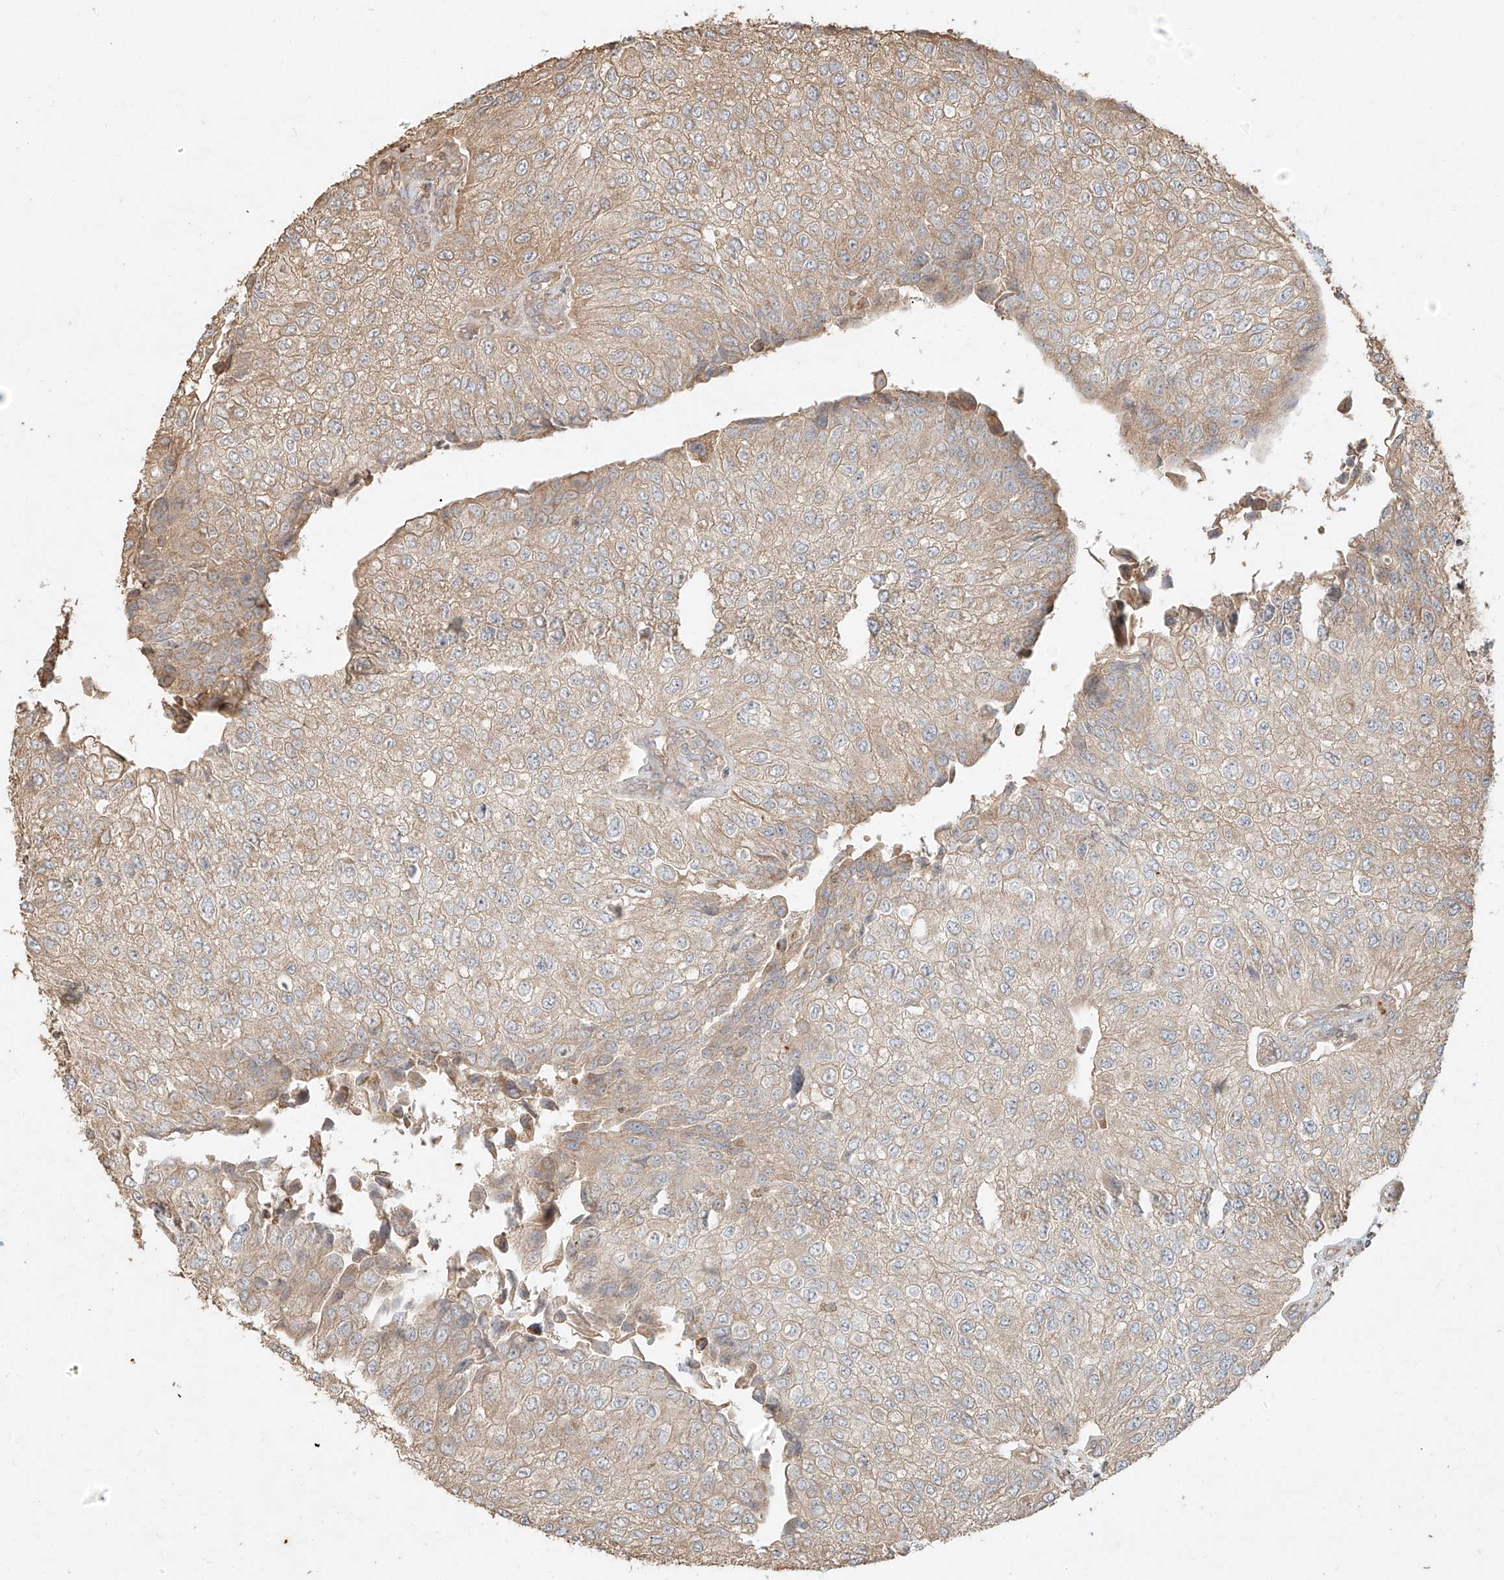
{"staining": {"intensity": "weak", "quantity": "25%-75%", "location": "cytoplasmic/membranous"}, "tissue": "urothelial cancer", "cell_type": "Tumor cells", "image_type": "cancer", "snomed": [{"axis": "morphology", "description": "Urothelial carcinoma, High grade"}, {"axis": "topography", "description": "Kidney"}, {"axis": "topography", "description": "Urinary bladder"}], "caption": "A low amount of weak cytoplasmic/membranous expression is identified in about 25%-75% of tumor cells in urothelial cancer tissue.", "gene": "EFNB1", "patient": {"sex": "male", "age": 77}}